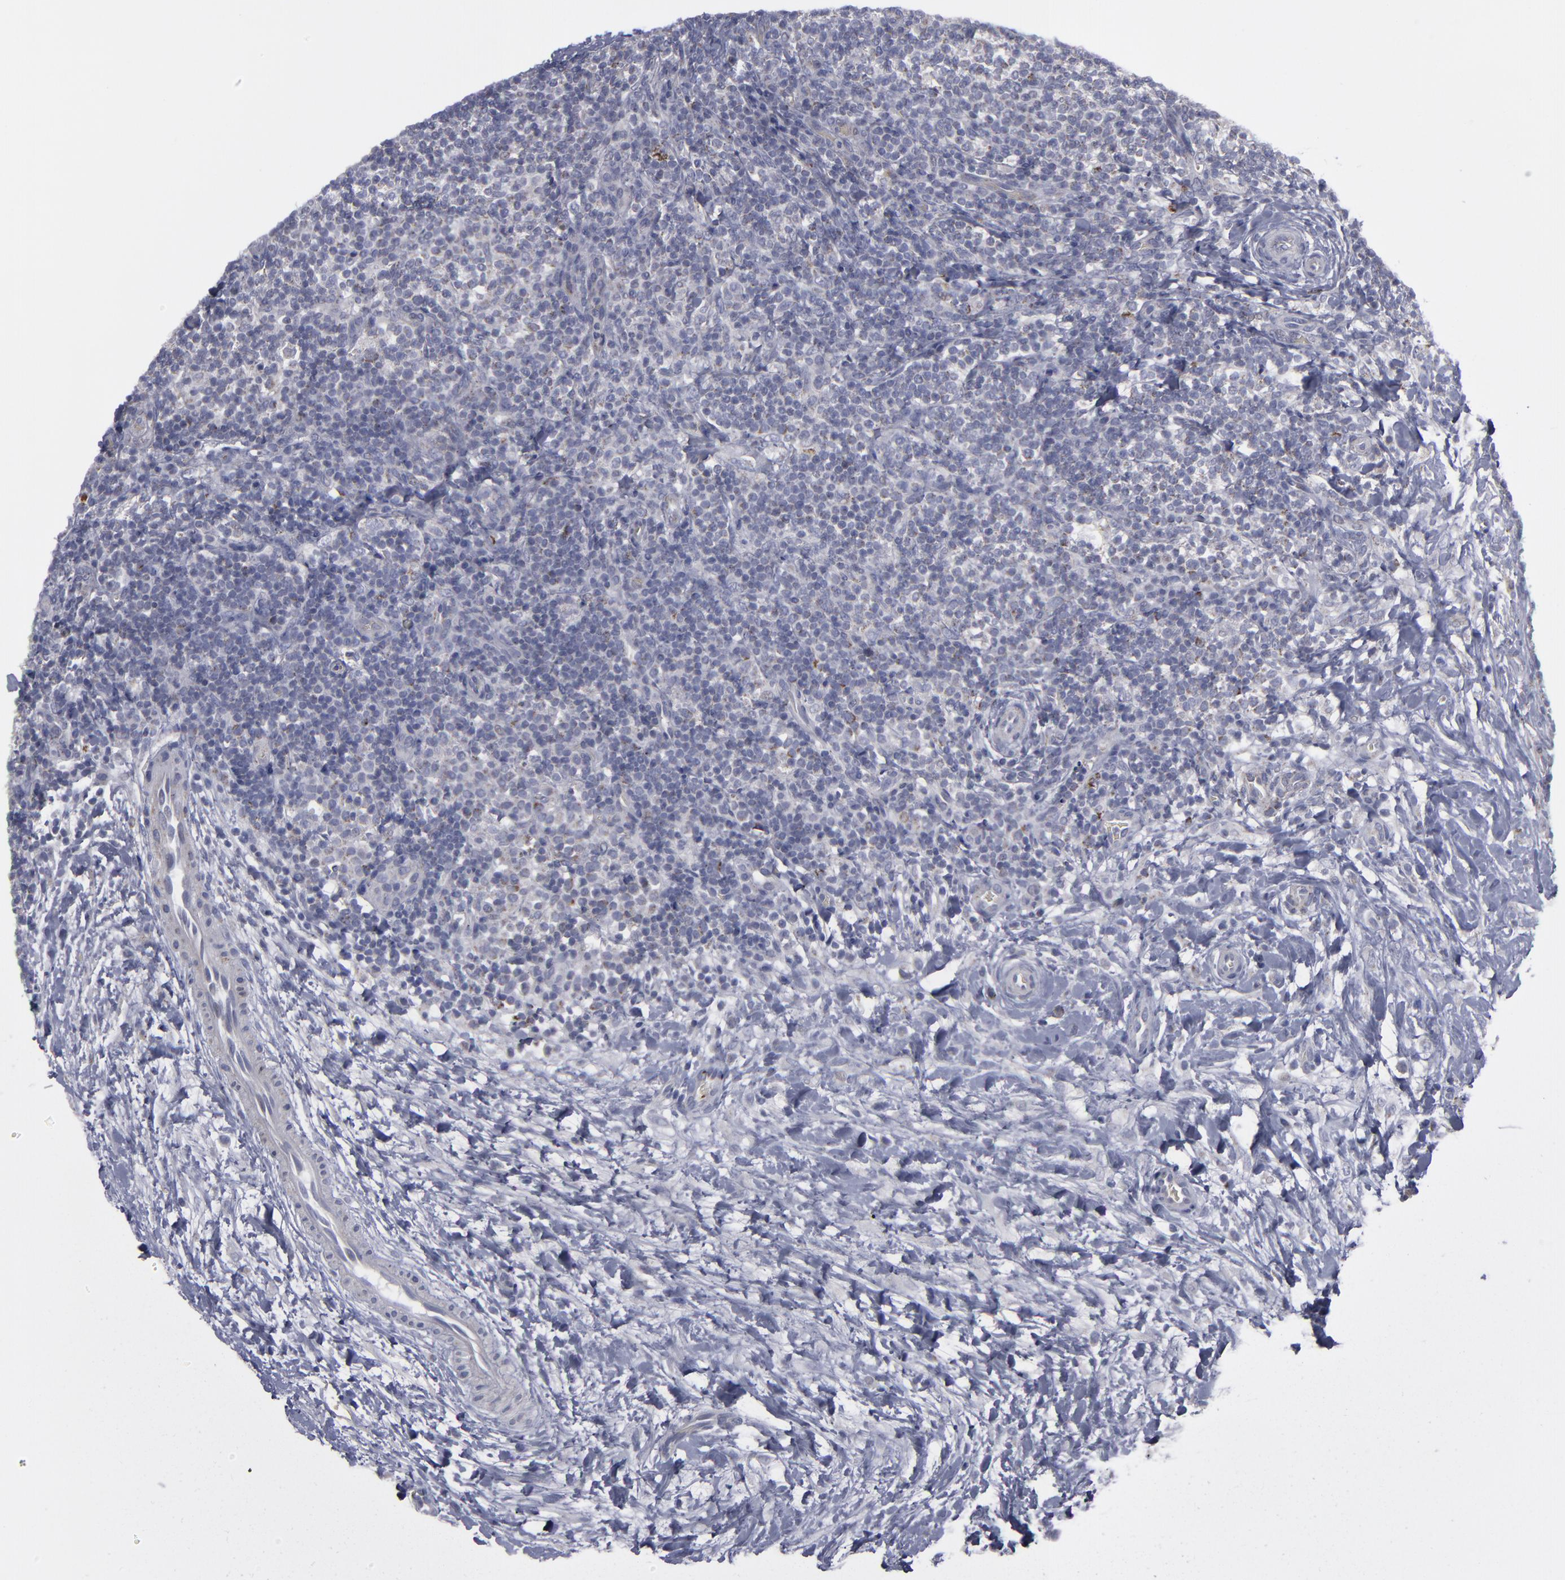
{"staining": {"intensity": "moderate", "quantity": "<25%", "location": "cytoplasmic/membranous"}, "tissue": "lymphoma", "cell_type": "Tumor cells", "image_type": "cancer", "snomed": [{"axis": "morphology", "description": "Malignant lymphoma, non-Hodgkin's type, Low grade"}, {"axis": "topography", "description": "Lymph node"}], "caption": "Low-grade malignant lymphoma, non-Hodgkin's type tissue reveals moderate cytoplasmic/membranous staining in about <25% of tumor cells, visualized by immunohistochemistry.", "gene": "MYOM2", "patient": {"sex": "female", "age": 76}}